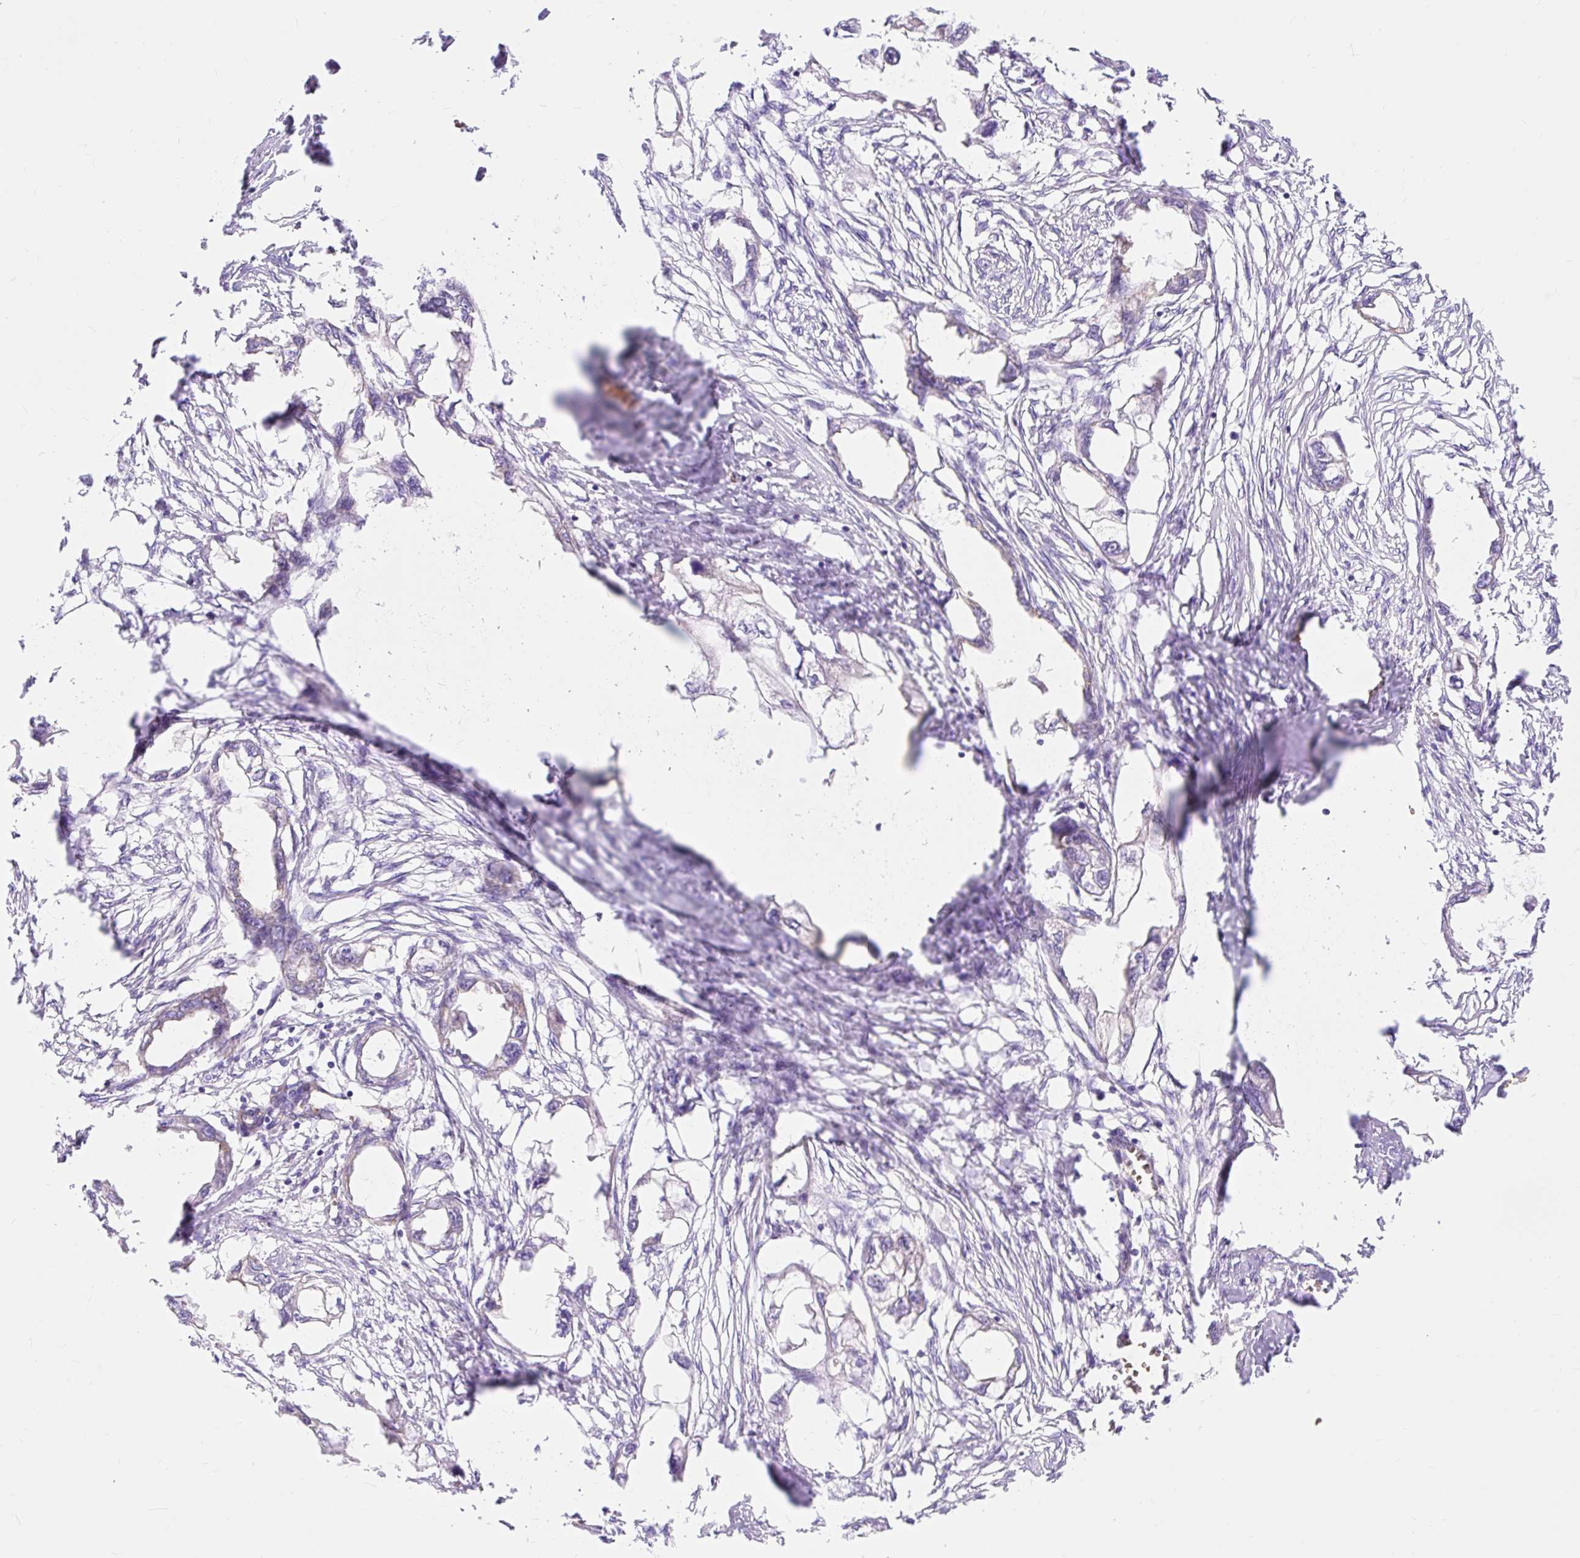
{"staining": {"intensity": "negative", "quantity": "none", "location": "none"}, "tissue": "endometrial cancer", "cell_type": "Tumor cells", "image_type": "cancer", "snomed": [{"axis": "morphology", "description": "Adenocarcinoma, NOS"}, {"axis": "morphology", "description": "Adenocarcinoma, metastatic, NOS"}, {"axis": "topography", "description": "Adipose tissue"}, {"axis": "topography", "description": "Endometrium"}], "caption": "This is a image of immunohistochemistry (IHC) staining of endometrial cancer, which shows no staining in tumor cells. (DAB immunohistochemistry (IHC), high magnification).", "gene": "HIP1R", "patient": {"sex": "female", "age": 67}}